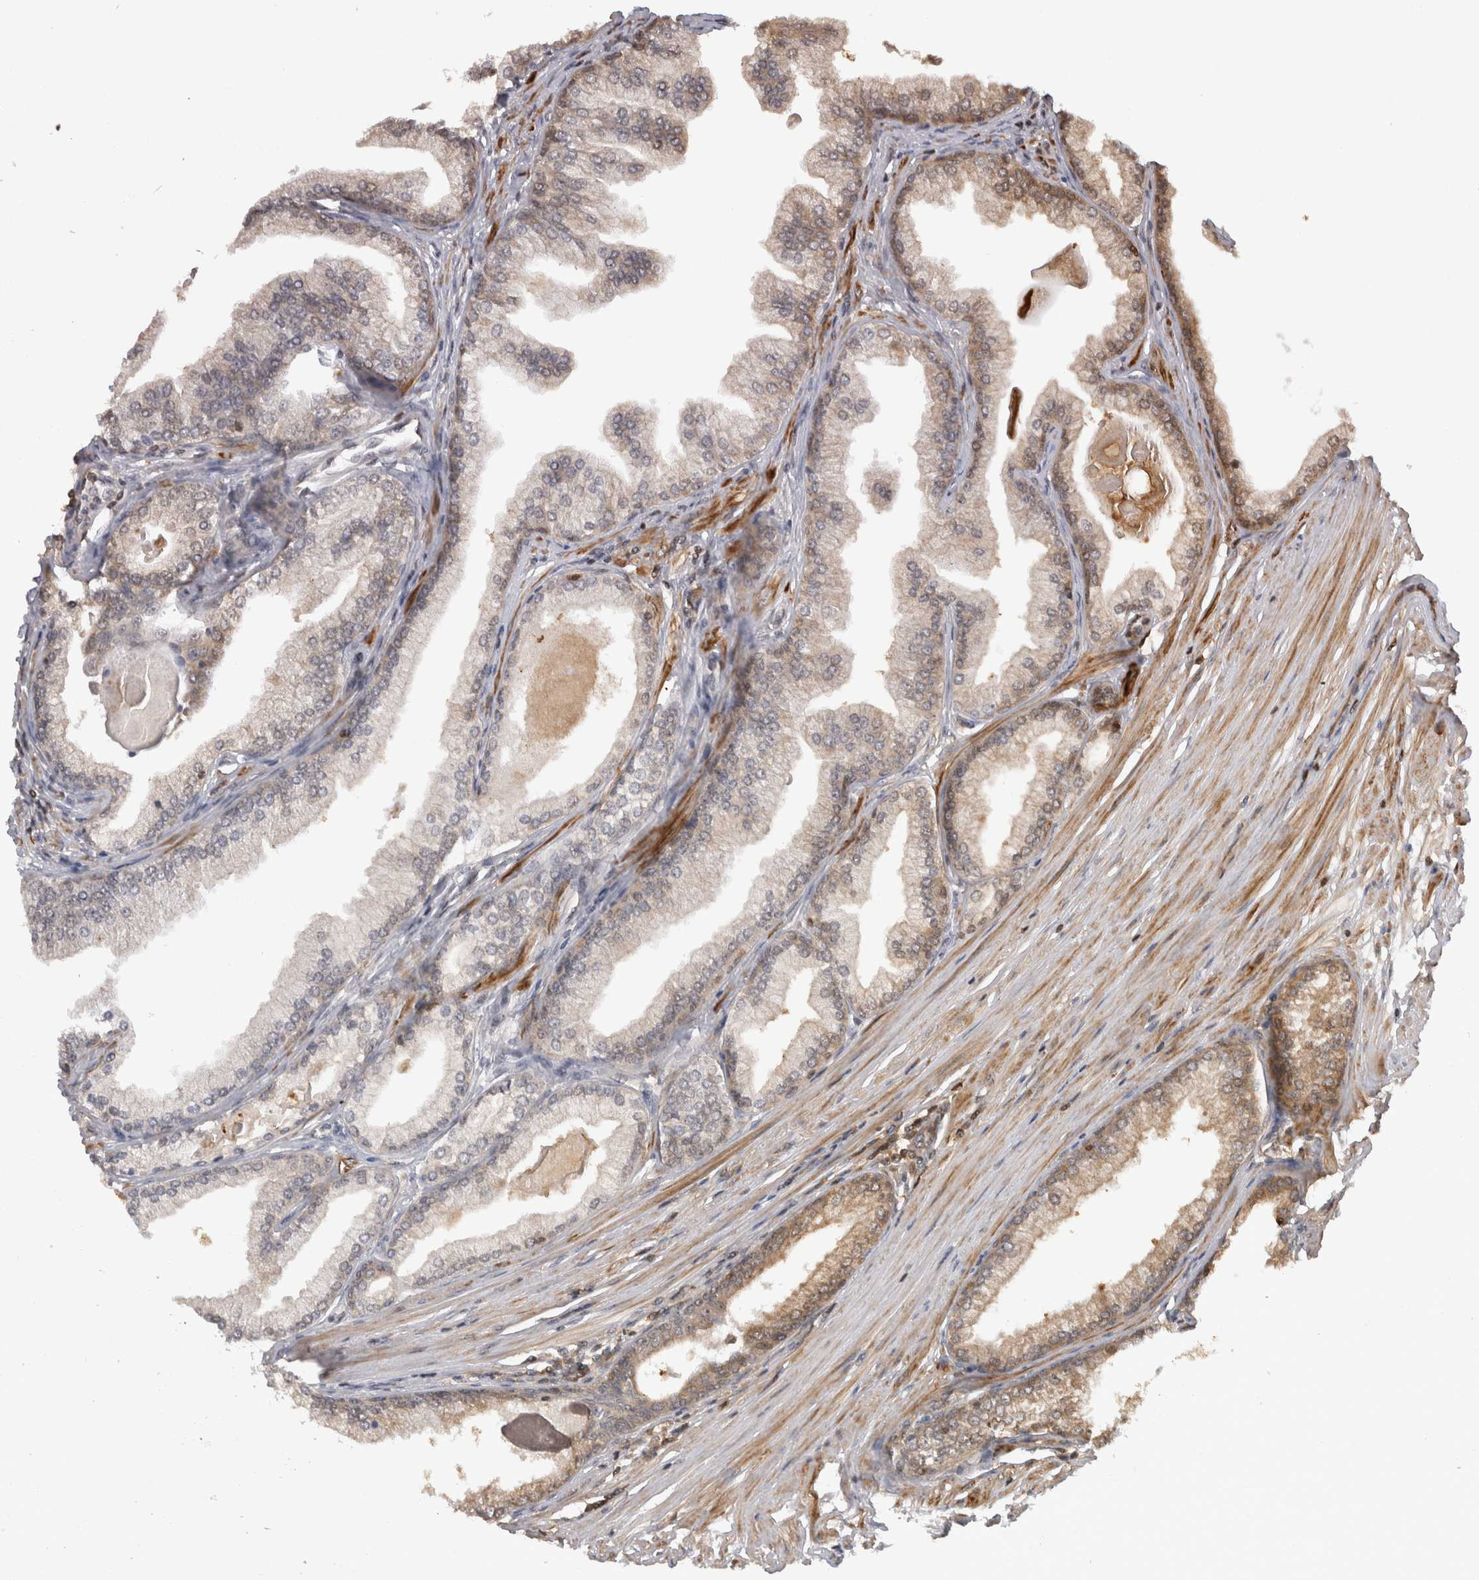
{"staining": {"intensity": "weak", "quantity": "<25%", "location": "cytoplasmic/membranous,nuclear"}, "tissue": "prostate cancer", "cell_type": "Tumor cells", "image_type": "cancer", "snomed": [{"axis": "morphology", "description": "Adenocarcinoma, Low grade"}, {"axis": "topography", "description": "Prostate"}], "caption": "Immunohistochemistry histopathology image of neoplastic tissue: prostate cancer (adenocarcinoma (low-grade)) stained with DAB displays no significant protein expression in tumor cells. (DAB (3,3'-diaminobenzidine) immunohistochemistry (IHC), high magnification).", "gene": "TDRD7", "patient": {"sex": "male", "age": 52}}